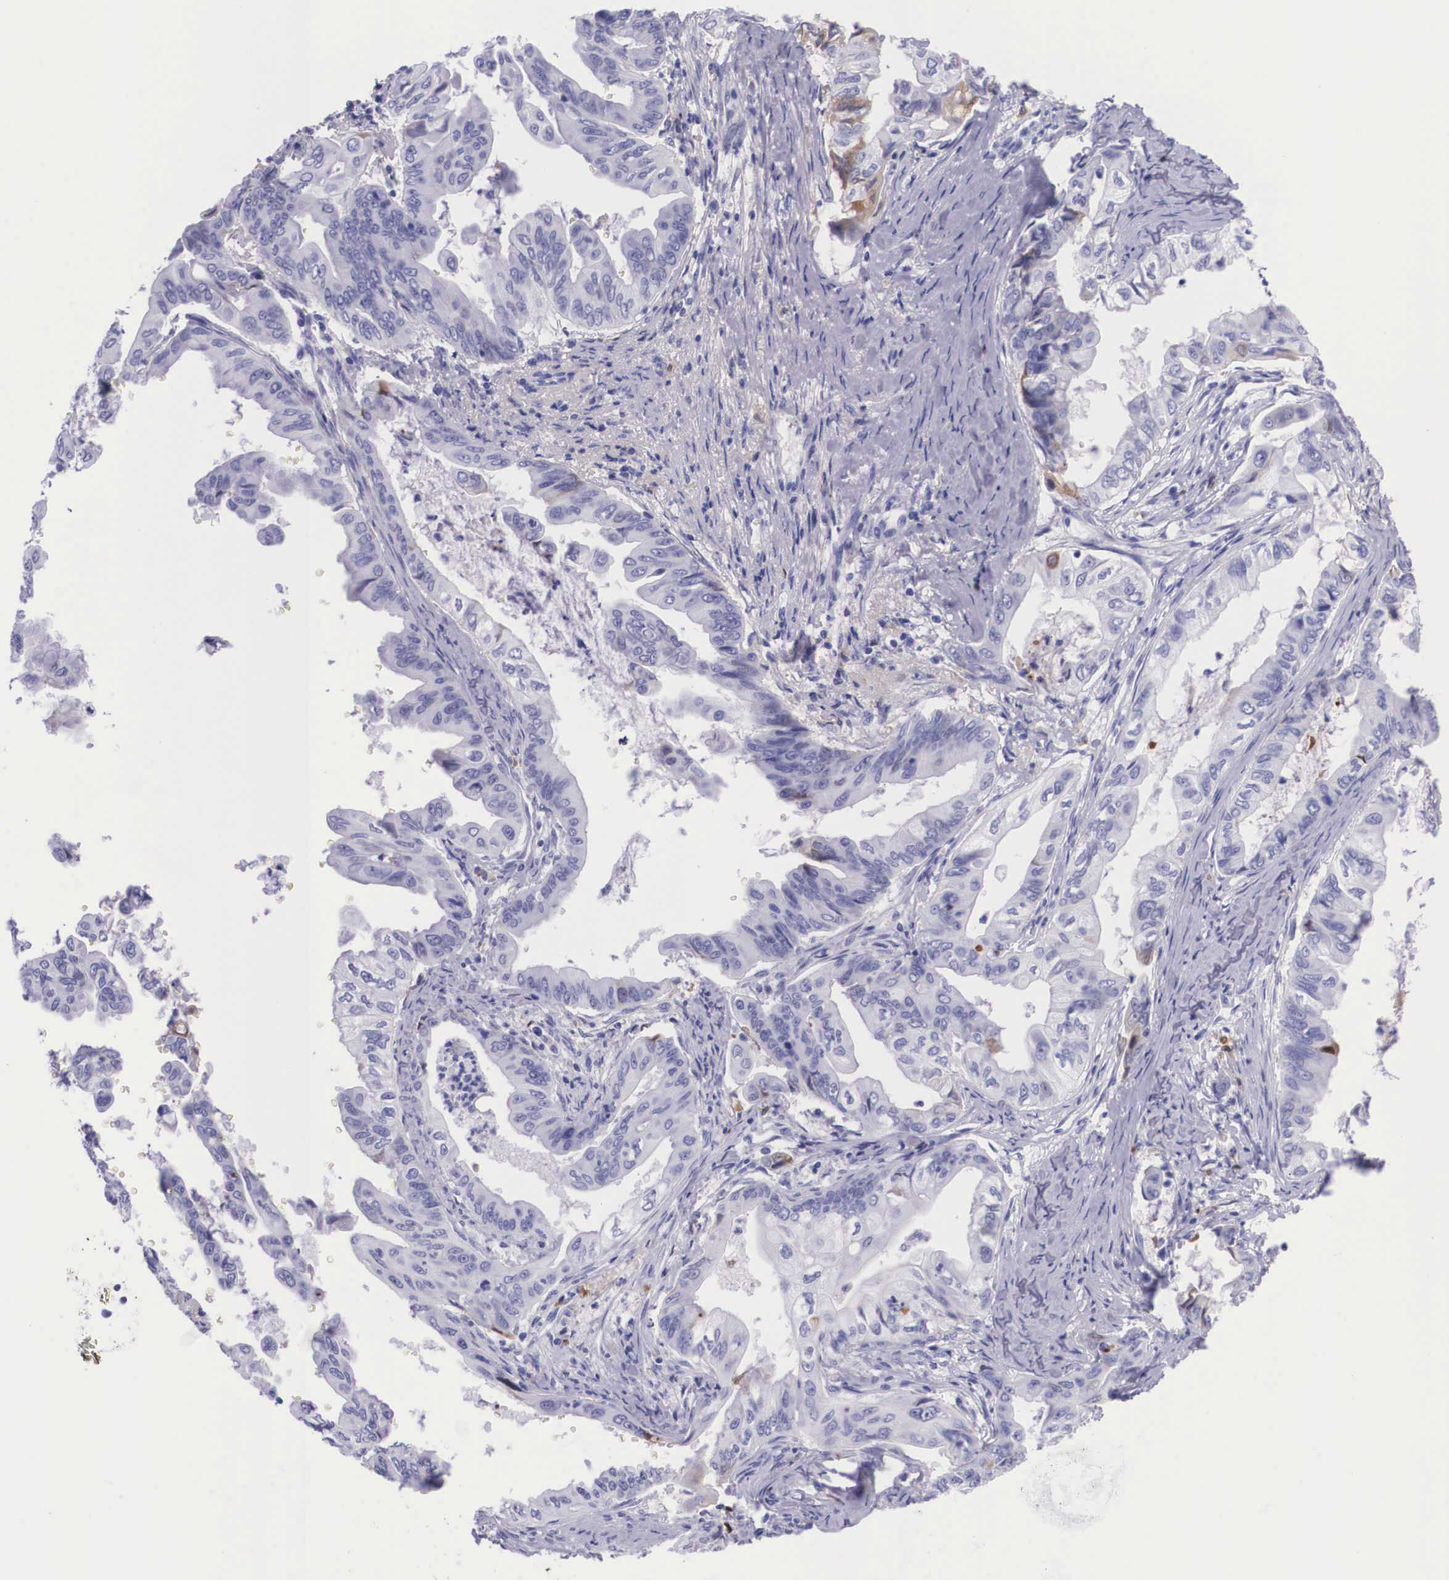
{"staining": {"intensity": "negative", "quantity": "none", "location": "none"}, "tissue": "stomach cancer", "cell_type": "Tumor cells", "image_type": "cancer", "snomed": [{"axis": "morphology", "description": "Adenocarcinoma, NOS"}, {"axis": "topography", "description": "Stomach, upper"}], "caption": "This is an IHC micrograph of stomach cancer. There is no staining in tumor cells.", "gene": "PLG", "patient": {"sex": "male", "age": 80}}